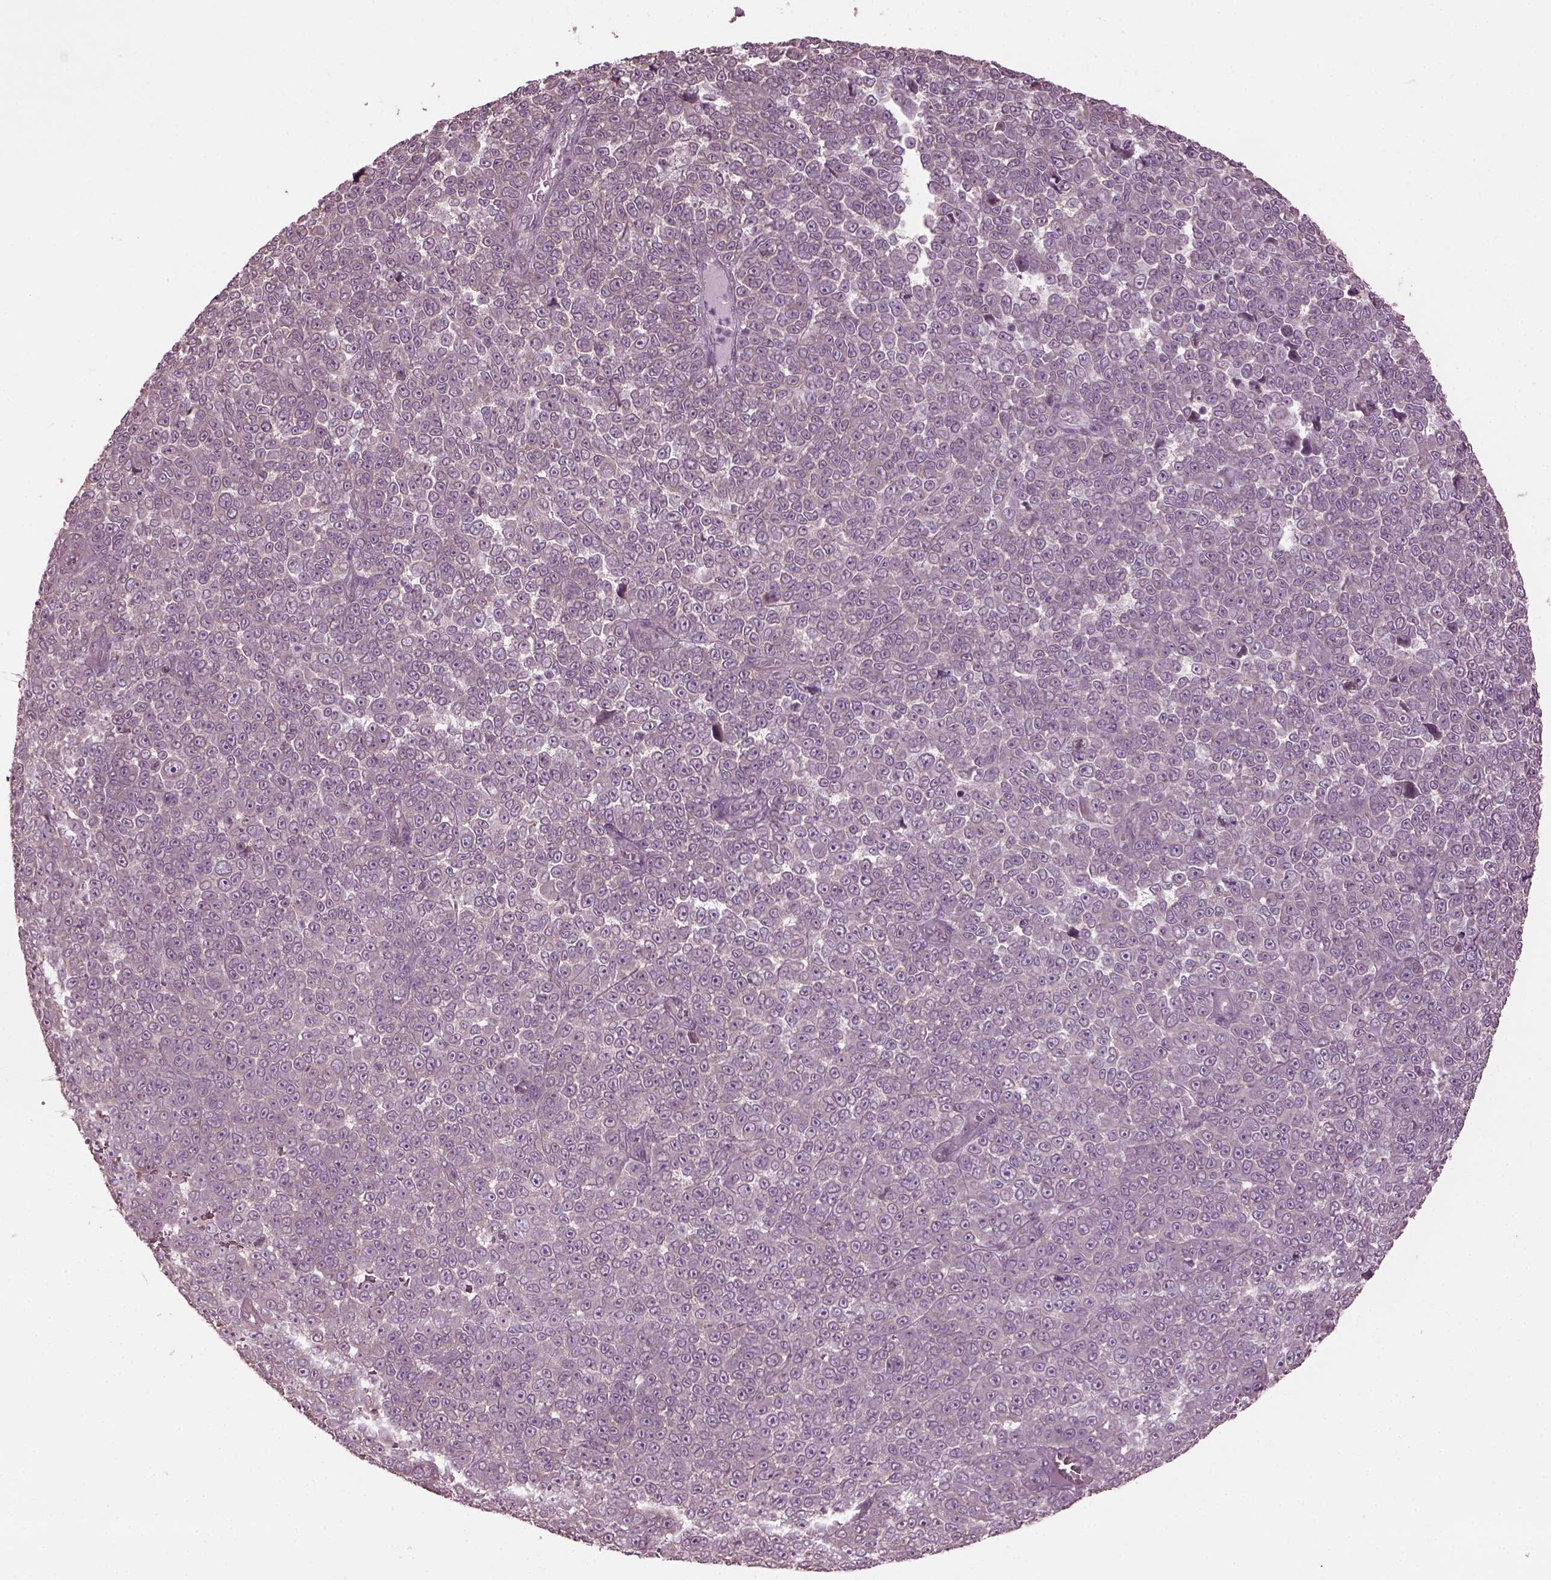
{"staining": {"intensity": "negative", "quantity": "none", "location": "none"}, "tissue": "melanoma", "cell_type": "Tumor cells", "image_type": "cancer", "snomed": [{"axis": "morphology", "description": "Malignant melanoma, NOS"}, {"axis": "topography", "description": "Skin"}], "caption": "Image shows no protein staining in tumor cells of malignant melanoma tissue.", "gene": "CABP5", "patient": {"sex": "female", "age": 95}}